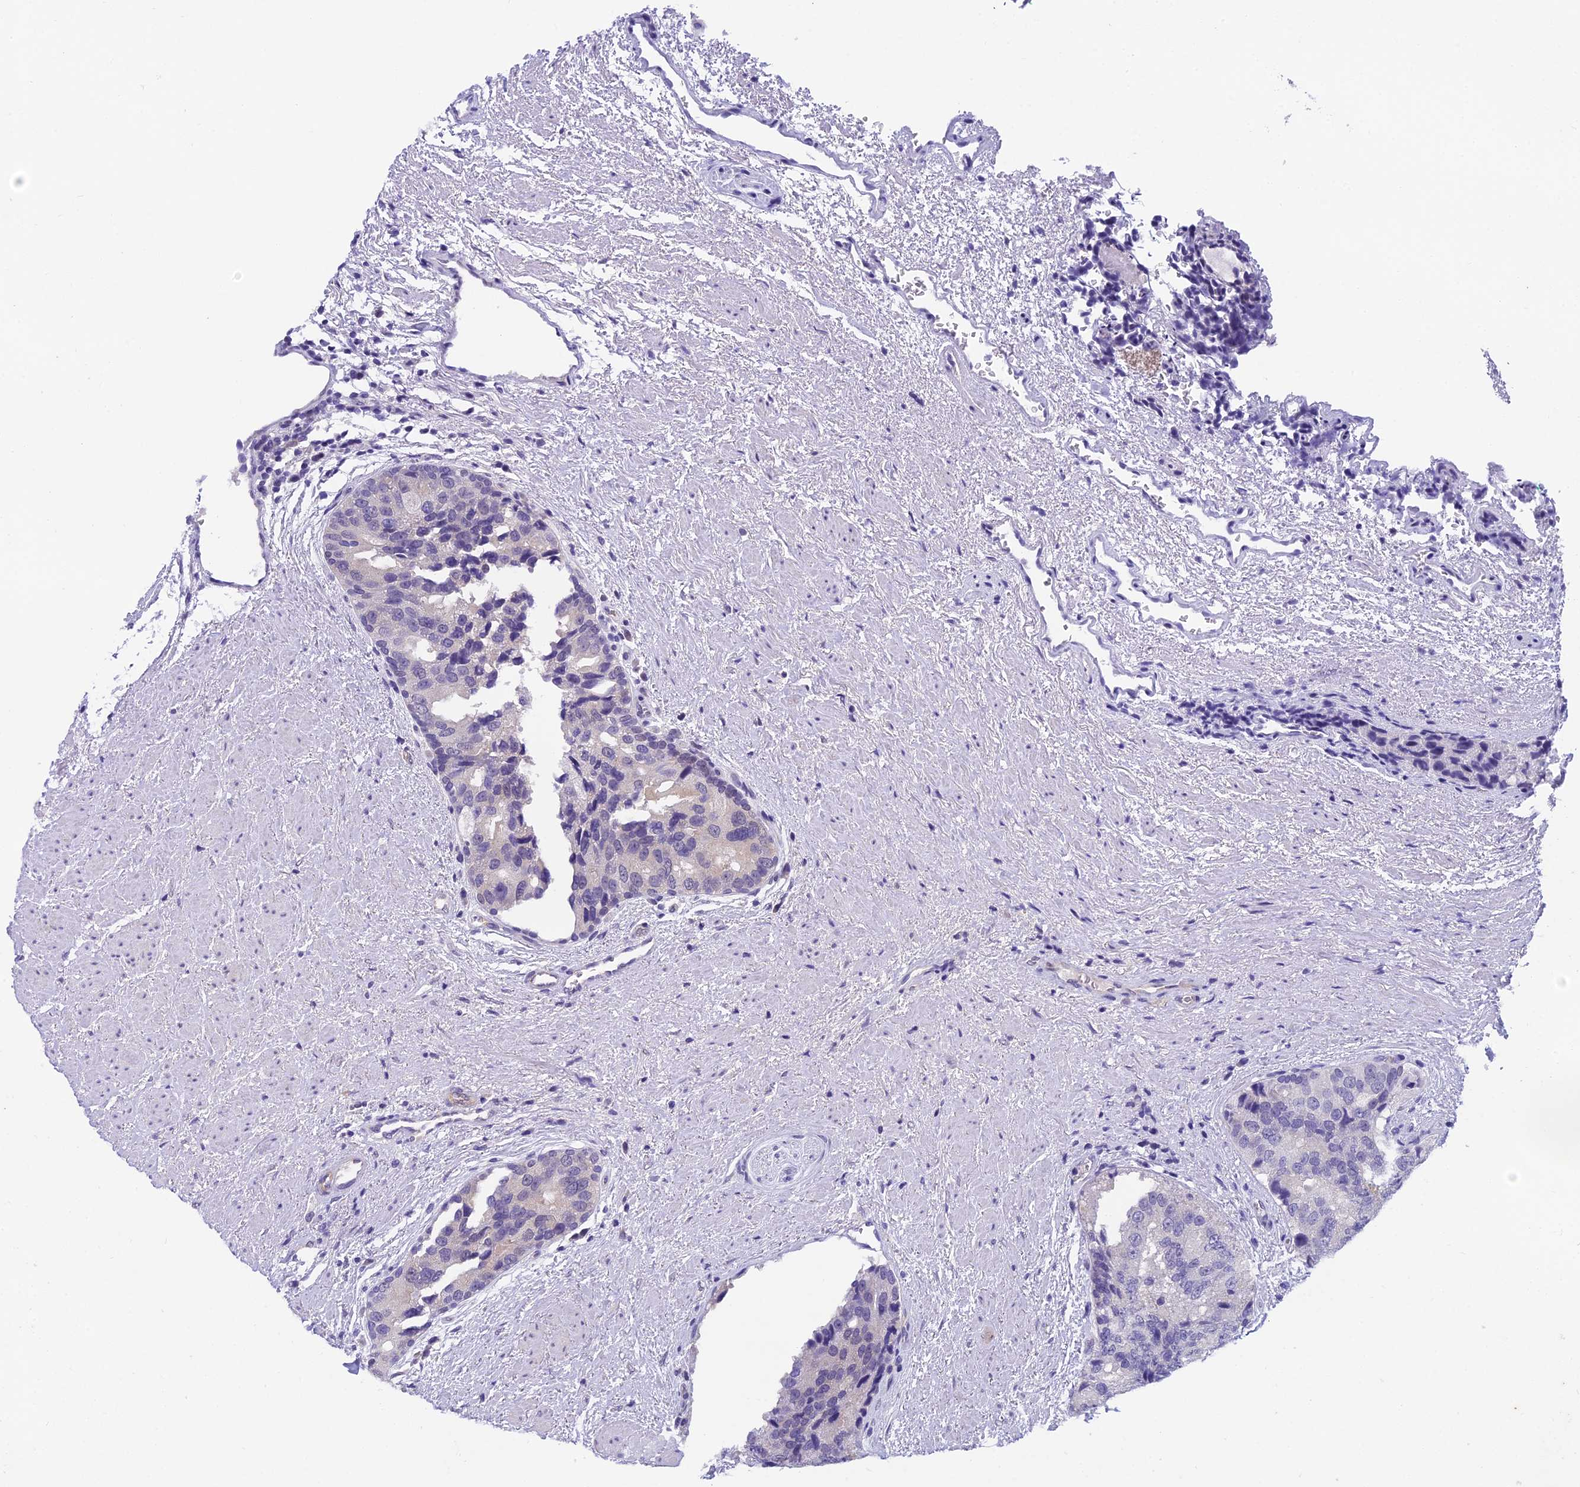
{"staining": {"intensity": "negative", "quantity": "none", "location": "none"}, "tissue": "prostate cancer", "cell_type": "Tumor cells", "image_type": "cancer", "snomed": [{"axis": "morphology", "description": "Adenocarcinoma, High grade"}, {"axis": "topography", "description": "Prostate"}], "caption": "Micrograph shows no significant protein staining in tumor cells of prostate adenocarcinoma (high-grade).", "gene": "GRWD1", "patient": {"sex": "male", "age": 70}}